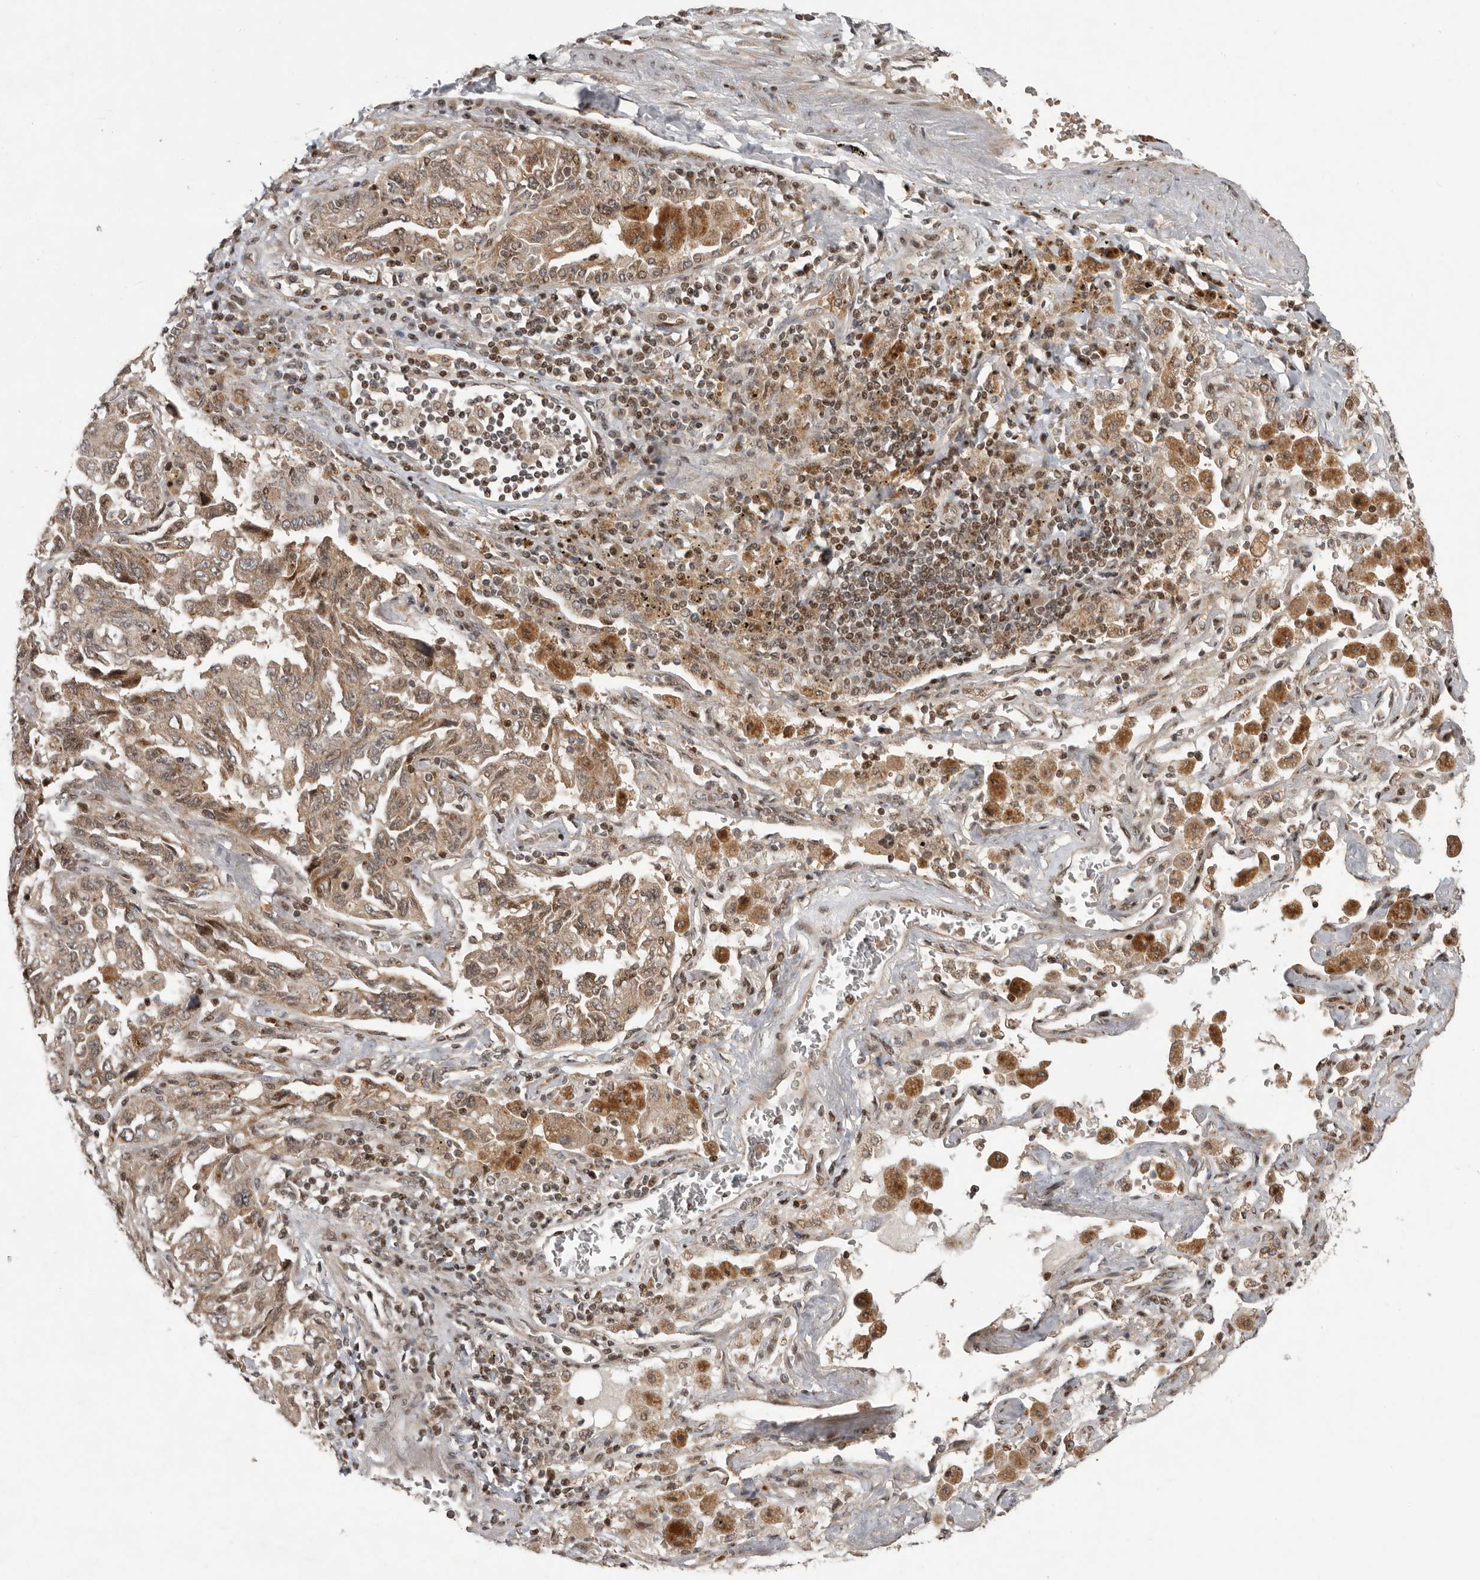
{"staining": {"intensity": "moderate", "quantity": ">75%", "location": "cytoplasmic/membranous,nuclear"}, "tissue": "lung cancer", "cell_type": "Tumor cells", "image_type": "cancer", "snomed": [{"axis": "morphology", "description": "Adenocarcinoma, NOS"}, {"axis": "topography", "description": "Lung"}], "caption": "Immunohistochemical staining of lung cancer demonstrates medium levels of moderate cytoplasmic/membranous and nuclear positivity in about >75% of tumor cells.", "gene": "RABIF", "patient": {"sex": "female", "age": 51}}